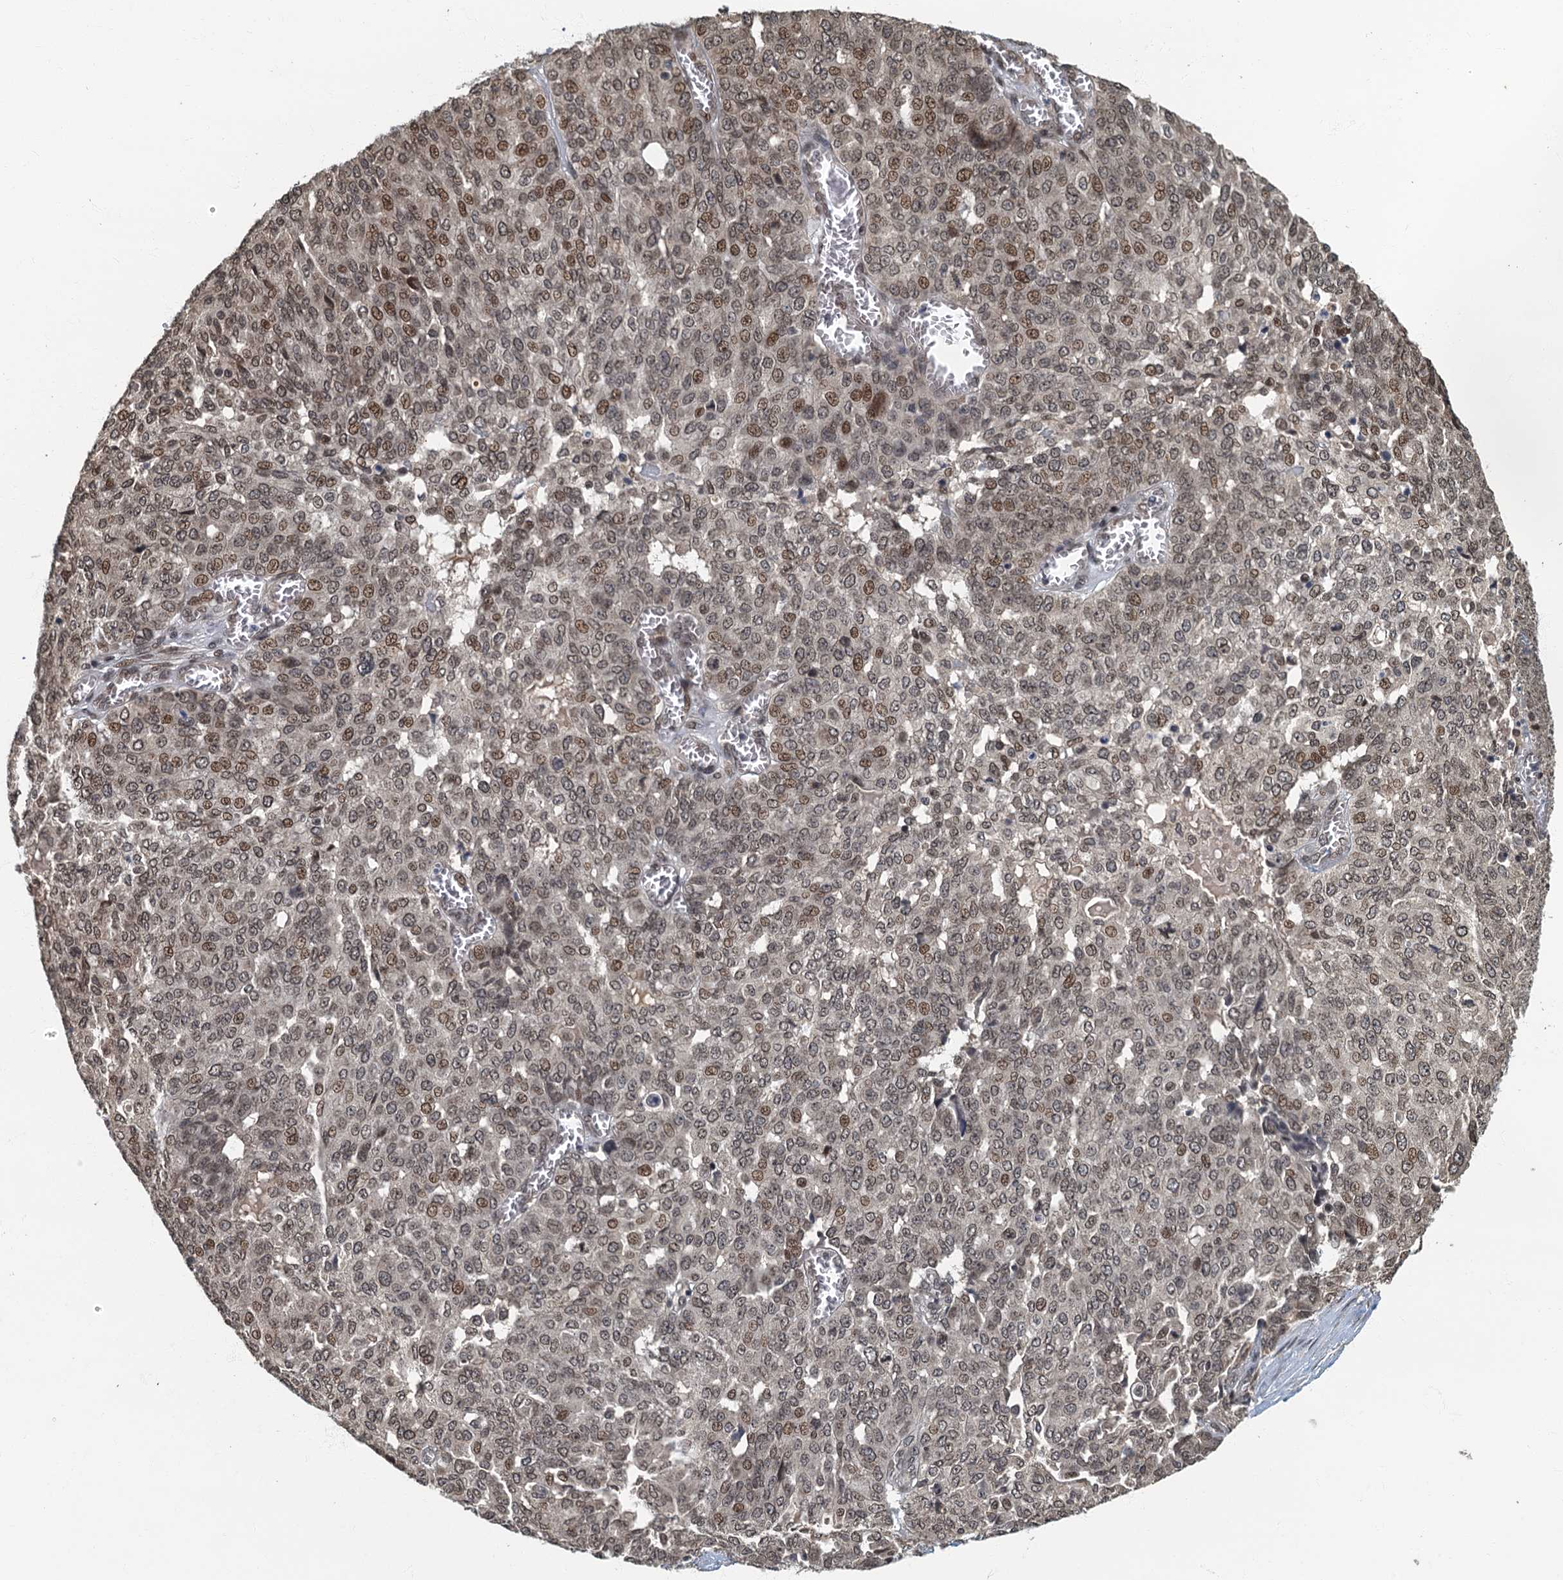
{"staining": {"intensity": "moderate", "quantity": "25%-75%", "location": "nuclear"}, "tissue": "ovarian cancer", "cell_type": "Tumor cells", "image_type": "cancer", "snomed": [{"axis": "morphology", "description": "Cystadenocarcinoma, serous, NOS"}, {"axis": "topography", "description": "Soft tissue"}, {"axis": "topography", "description": "Ovary"}], "caption": "Immunohistochemistry (DAB (3,3'-diaminobenzidine)) staining of ovarian serous cystadenocarcinoma exhibits moderate nuclear protein expression in approximately 25%-75% of tumor cells.", "gene": "CKAP2L", "patient": {"sex": "female", "age": 57}}